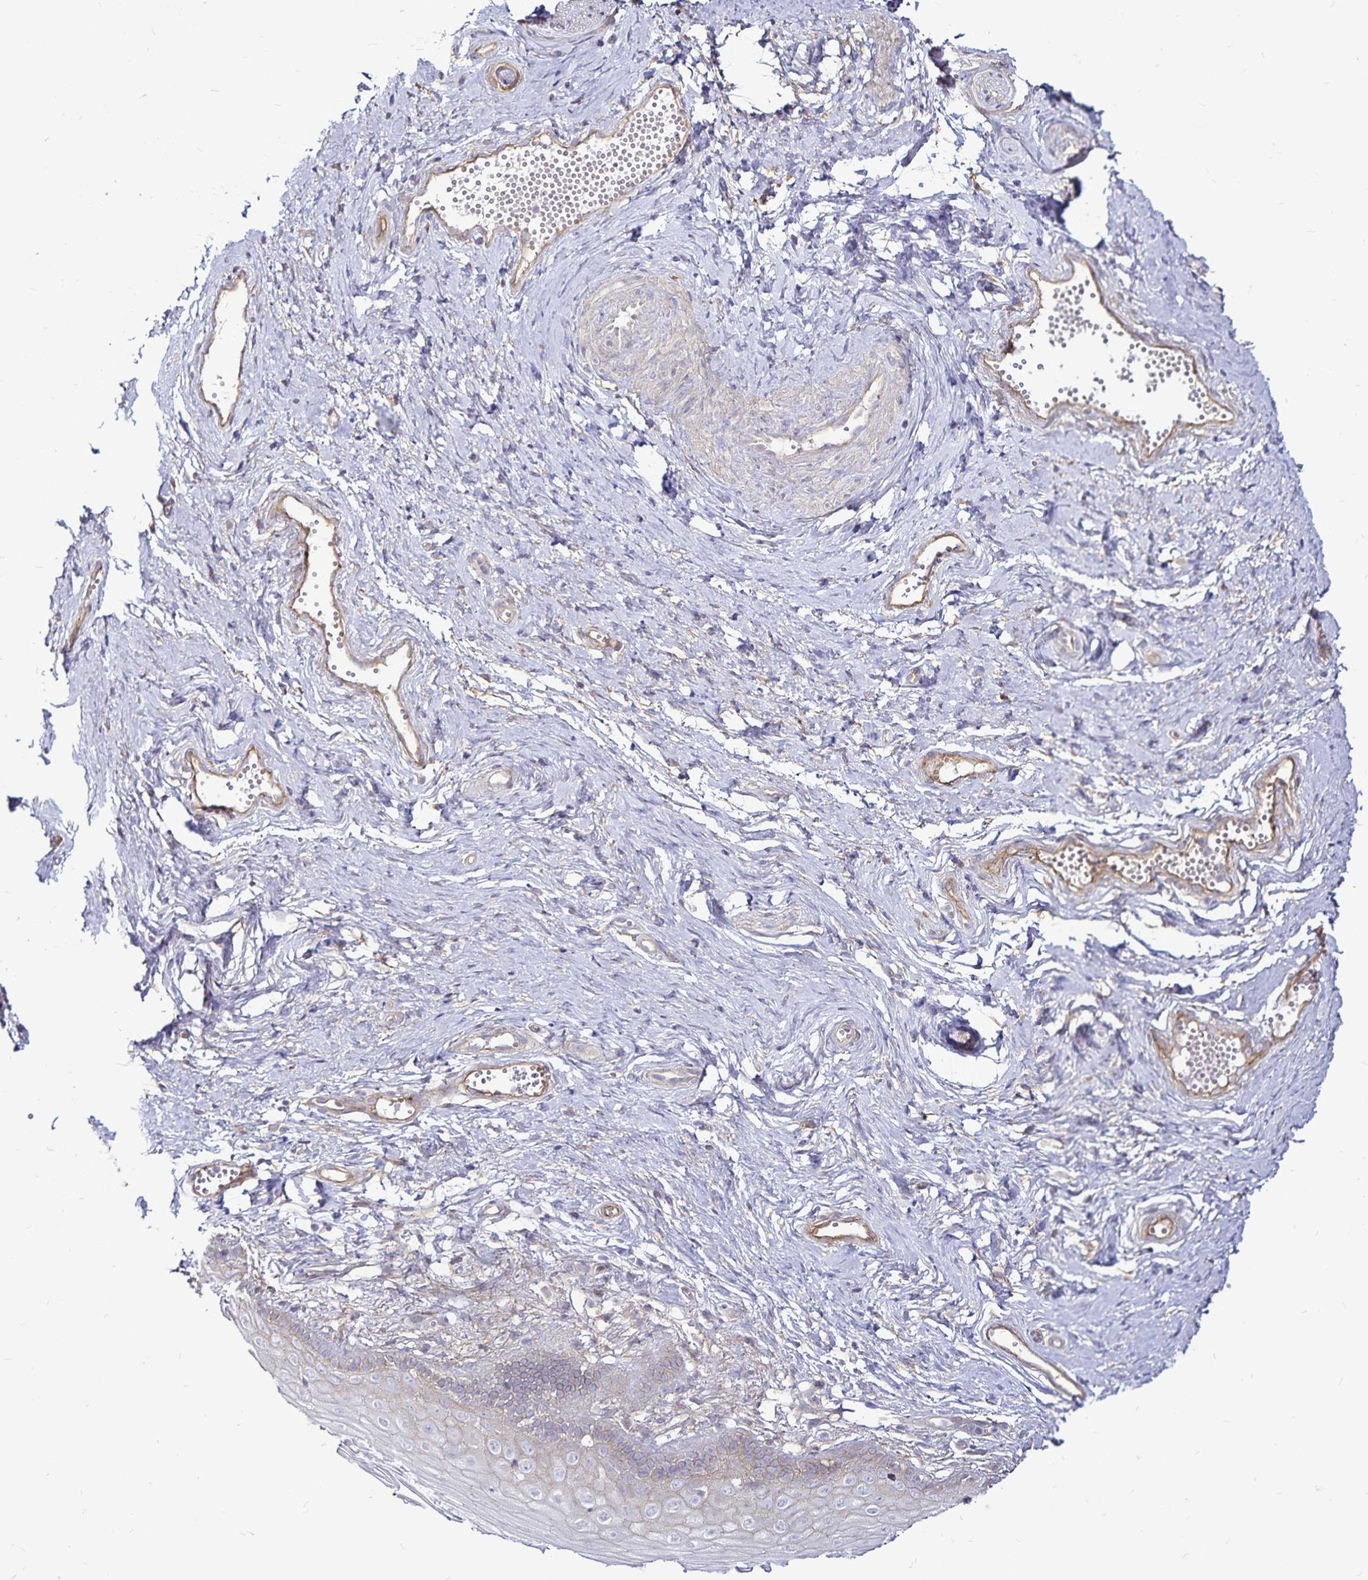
{"staining": {"intensity": "moderate", "quantity": "<25%", "location": "cytoplasmic/membranous"}, "tissue": "vagina", "cell_type": "Squamous epithelial cells", "image_type": "normal", "snomed": [{"axis": "morphology", "description": "Normal tissue, NOS"}, {"axis": "topography", "description": "Vagina"}], "caption": "High-power microscopy captured an IHC photomicrograph of benign vagina, revealing moderate cytoplasmic/membranous staining in approximately <25% of squamous epithelial cells. (DAB = brown stain, brightfield microscopy at high magnification).", "gene": "GNG12", "patient": {"sex": "female", "age": 38}}